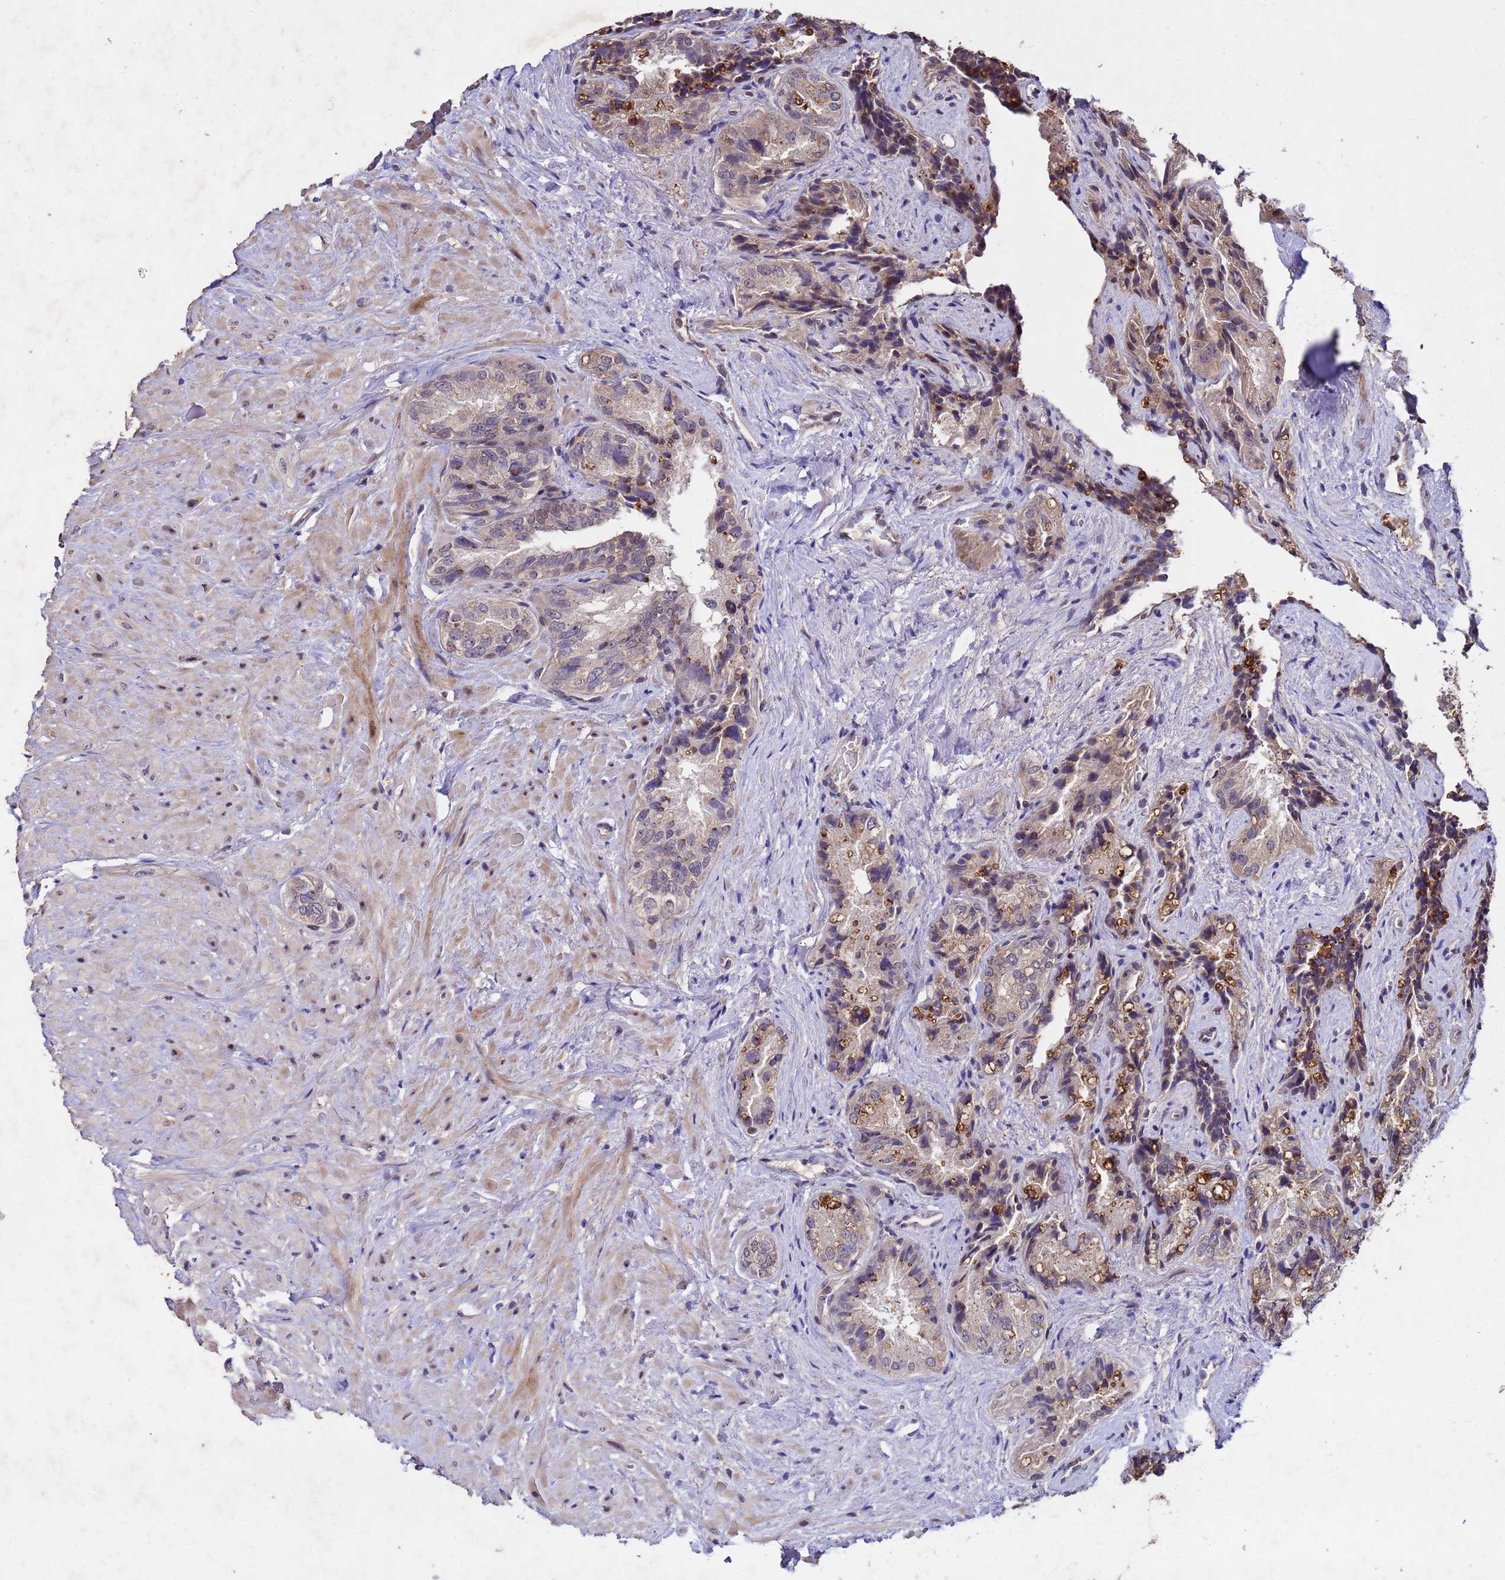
{"staining": {"intensity": "moderate", "quantity": "<25%", "location": "cytoplasmic/membranous"}, "tissue": "seminal vesicle", "cell_type": "Glandular cells", "image_type": "normal", "snomed": [{"axis": "morphology", "description": "Normal tissue, NOS"}, {"axis": "topography", "description": "Seminal veicle"}, {"axis": "topography", "description": "Peripheral nerve tissue"}], "caption": "A histopathology image showing moderate cytoplasmic/membranous positivity in approximately <25% of glandular cells in unremarkable seminal vesicle, as visualized by brown immunohistochemical staining.", "gene": "TOR4A", "patient": {"sex": "male", "age": 67}}